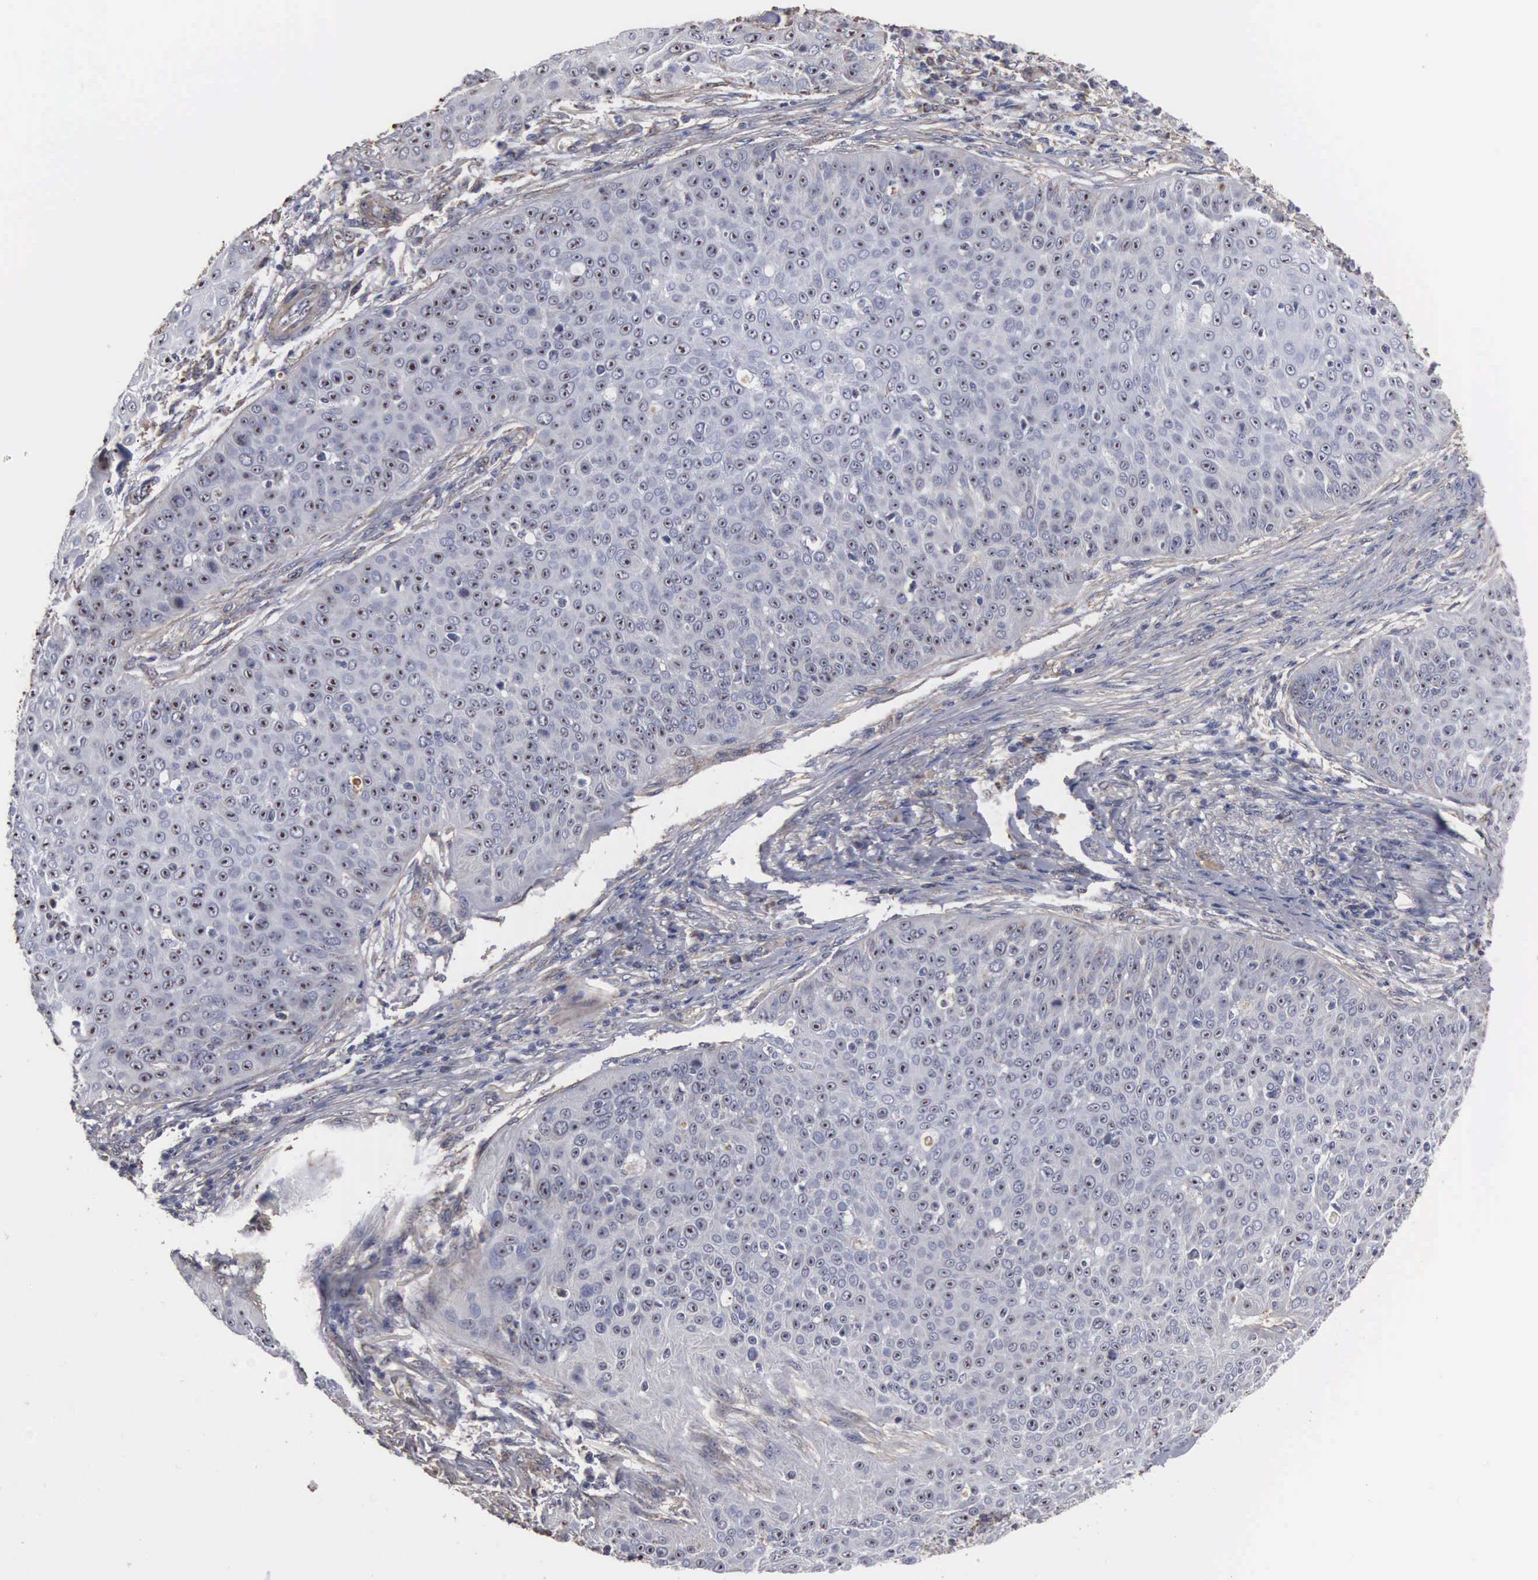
{"staining": {"intensity": "weak", "quantity": "25%-75%", "location": "nuclear"}, "tissue": "skin cancer", "cell_type": "Tumor cells", "image_type": "cancer", "snomed": [{"axis": "morphology", "description": "Squamous cell carcinoma, NOS"}, {"axis": "topography", "description": "Skin"}], "caption": "Immunohistochemical staining of skin squamous cell carcinoma demonstrates low levels of weak nuclear protein positivity in approximately 25%-75% of tumor cells.", "gene": "NGDN", "patient": {"sex": "male", "age": 82}}